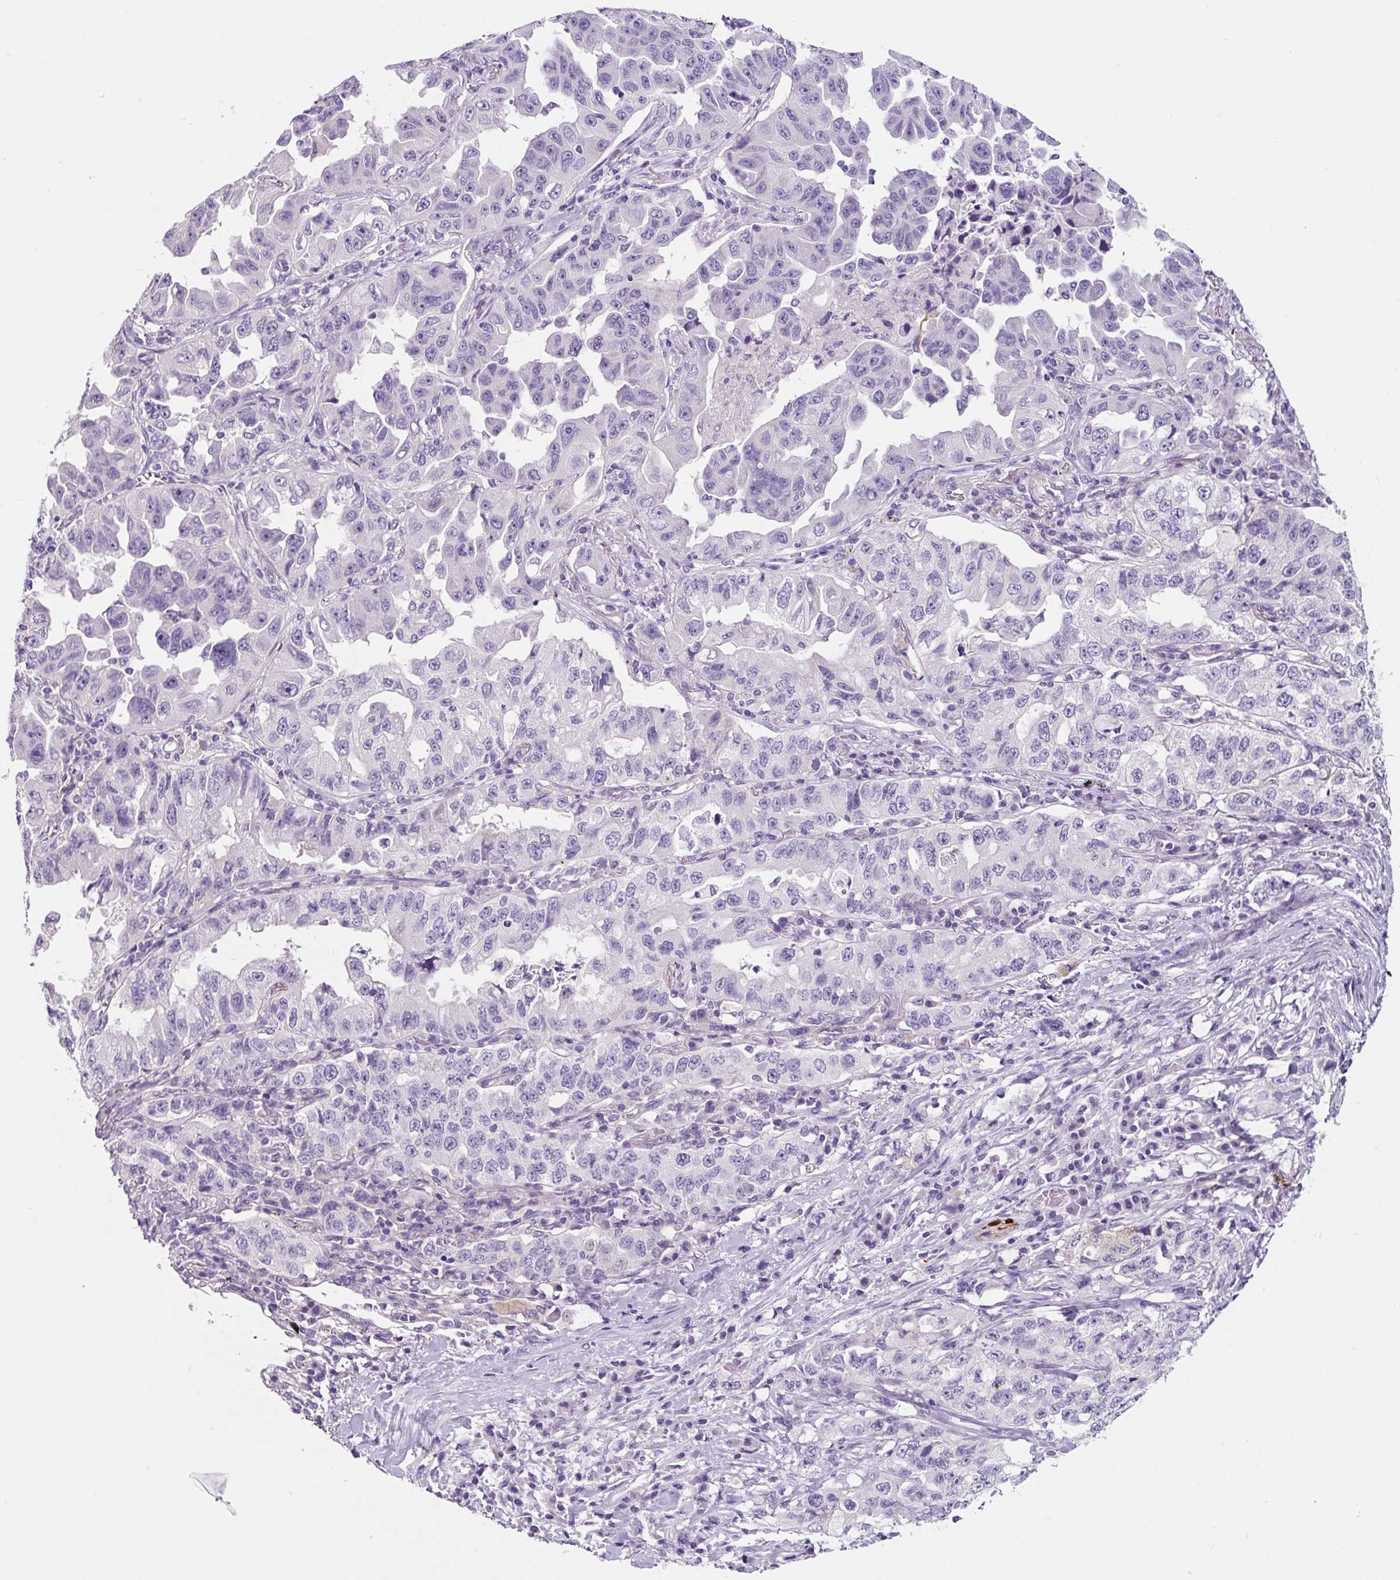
{"staining": {"intensity": "negative", "quantity": "none", "location": "none"}, "tissue": "lung cancer", "cell_type": "Tumor cells", "image_type": "cancer", "snomed": [{"axis": "morphology", "description": "Adenocarcinoma, NOS"}, {"axis": "topography", "description": "Lung"}], "caption": "A photomicrograph of human lung cancer (adenocarcinoma) is negative for staining in tumor cells. Brightfield microscopy of immunohistochemistry stained with DAB (3,3'-diaminobenzidine) (brown) and hematoxylin (blue), captured at high magnification.", "gene": "SYP", "patient": {"sex": "female", "age": 51}}